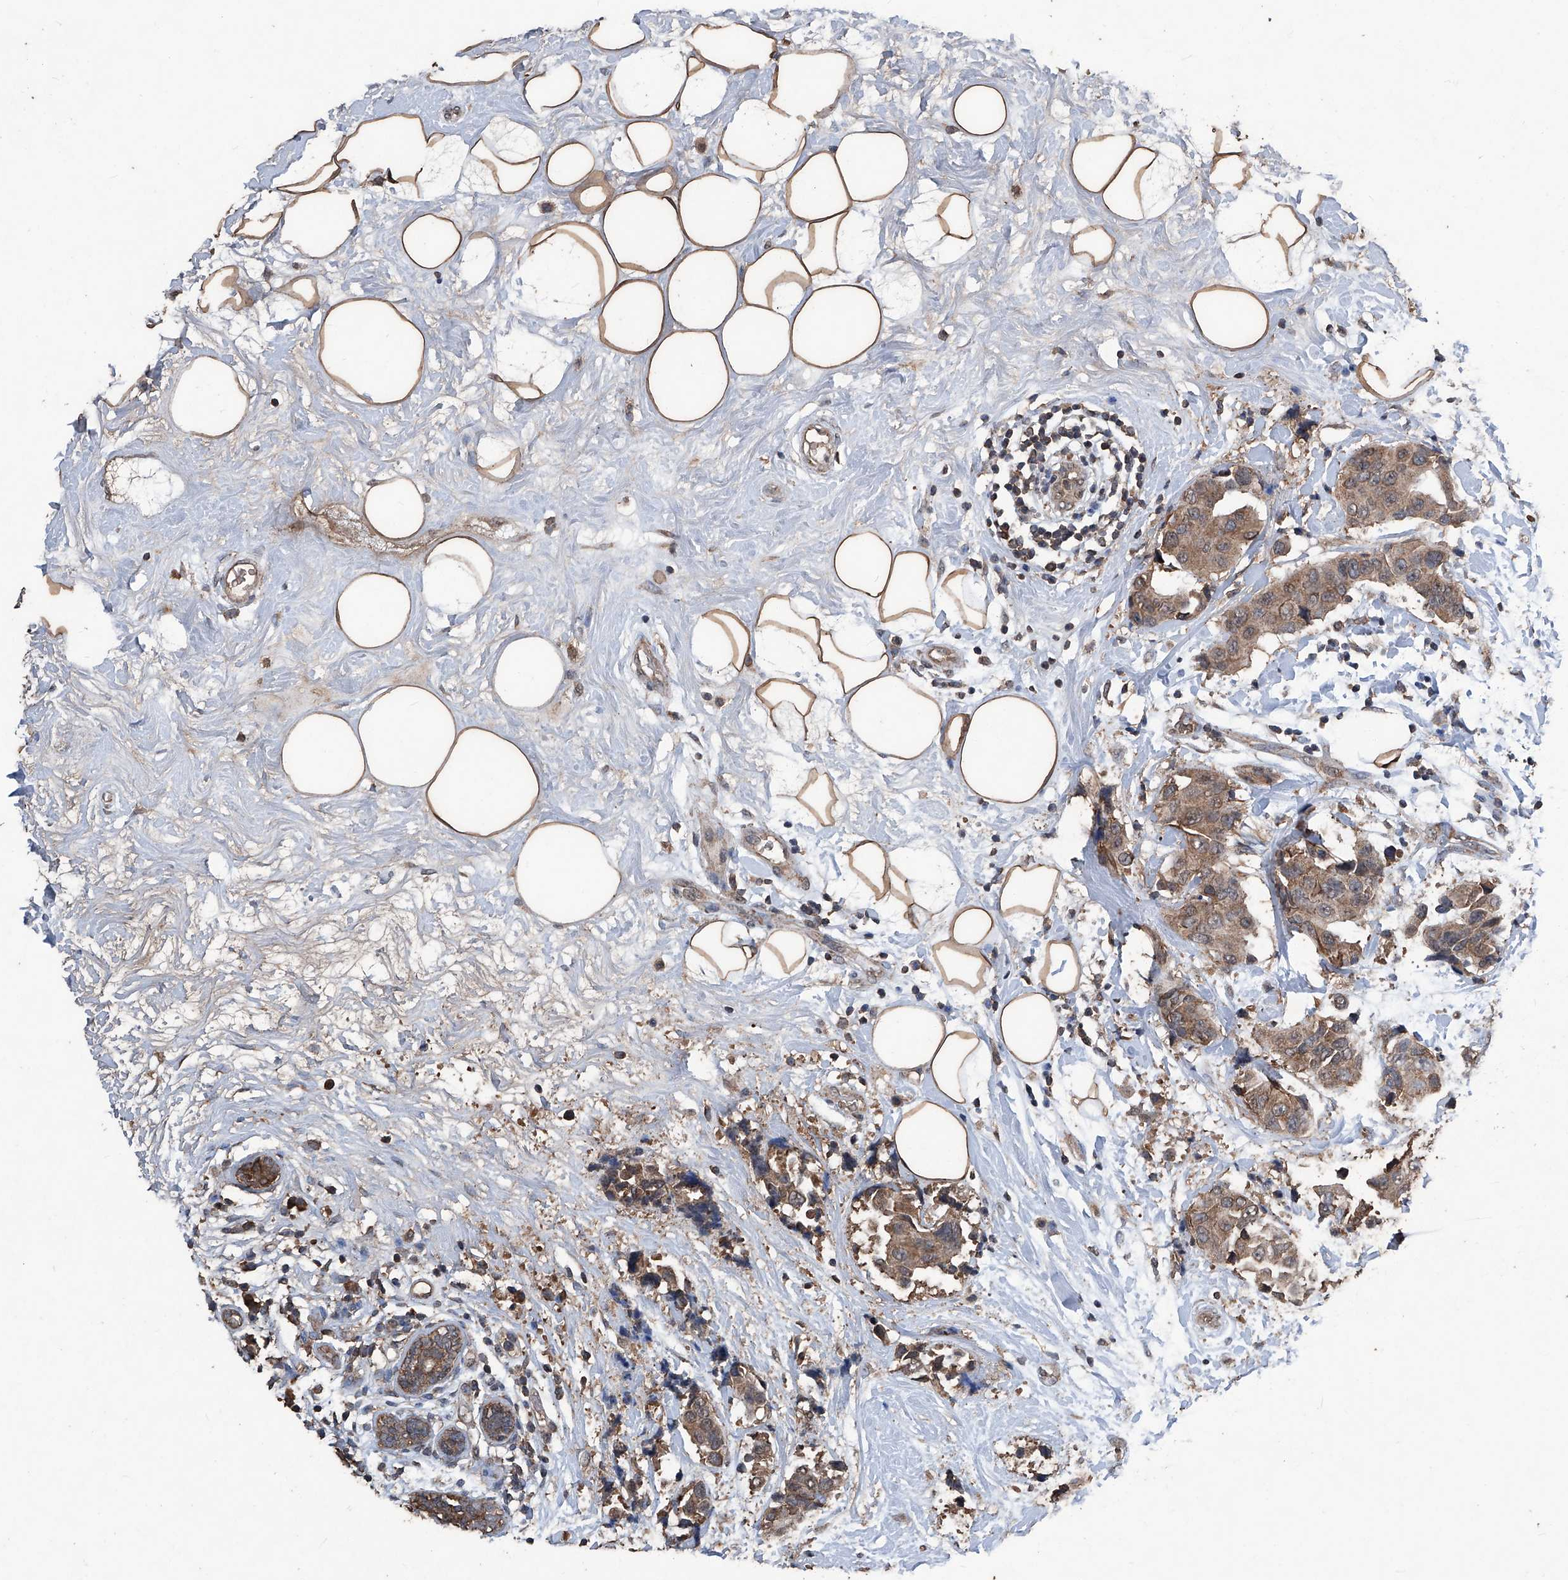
{"staining": {"intensity": "moderate", "quantity": ">75%", "location": "cytoplasmic/membranous"}, "tissue": "breast cancer", "cell_type": "Tumor cells", "image_type": "cancer", "snomed": [{"axis": "morphology", "description": "Normal tissue, NOS"}, {"axis": "morphology", "description": "Duct carcinoma"}, {"axis": "topography", "description": "Breast"}], "caption": "Brown immunohistochemical staining in human breast cancer (intraductal carcinoma) exhibits moderate cytoplasmic/membranous positivity in approximately >75% of tumor cells.", "gene": "STARD7", "patient": {"sex": "female", "age": 39}}